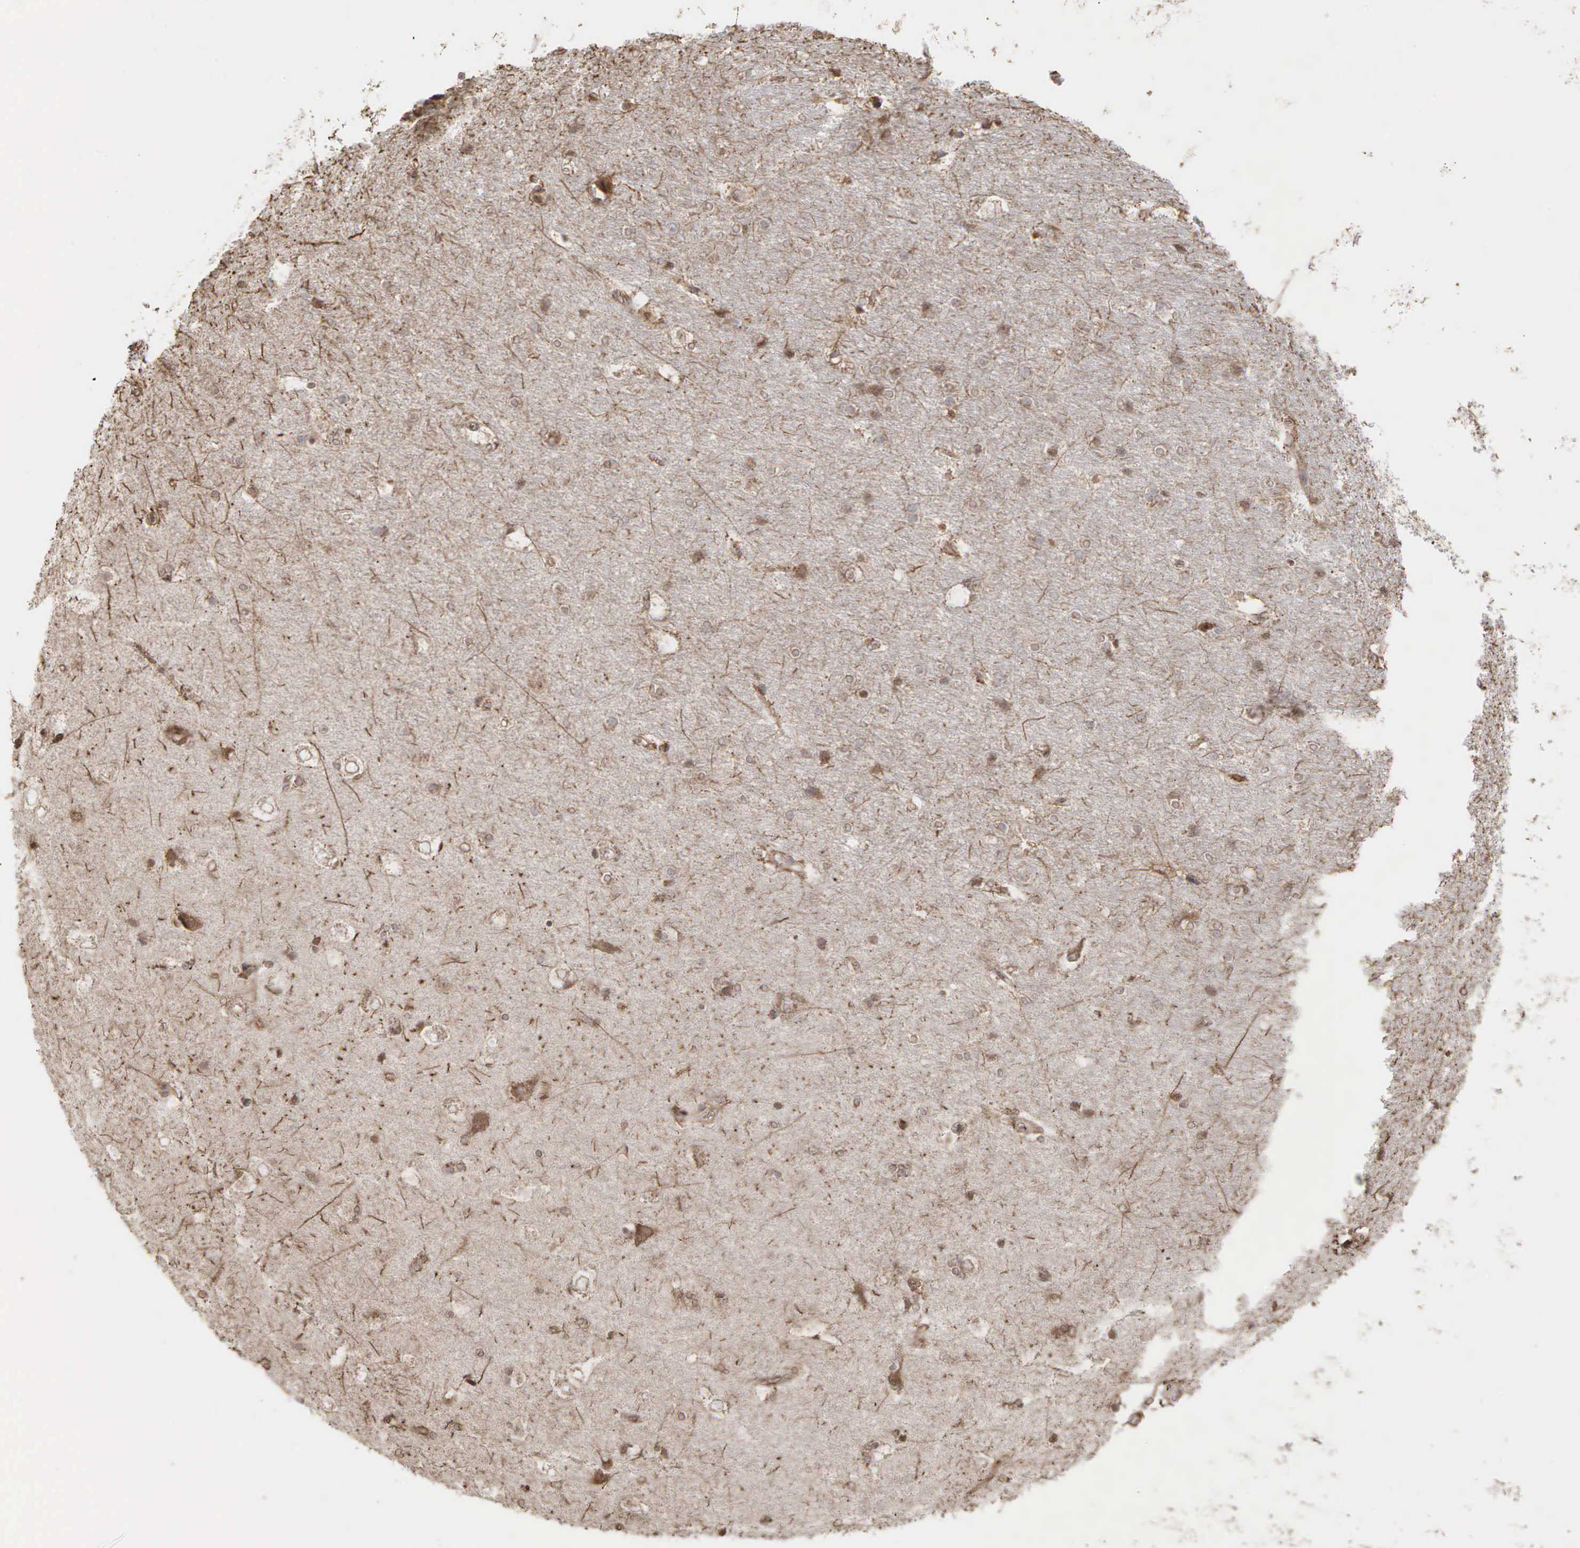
{"staining": {"intensity": "moderate", "quantity": "25%-75%", "location": "cytoplasmic/membranous,nuclear"}, "tissue": "hippocampus", "cell_type": "Glial cells", "image_type": "normal", "snomed": [{"axis": "morphology", "description": "Normal tissue, NOS"}, {"axis": "topography", "description": "Hippocampus"}], "caption": "A high-resolution histopathology image shows immunohistochemistry staining of benign hippocampus, which reveals moderate cytoplasmic/membranous,nuclear staining in about 25%-75% of glial cells.", "gene": "PABPC5", "patient": {"sex": "female", "age": 19}}